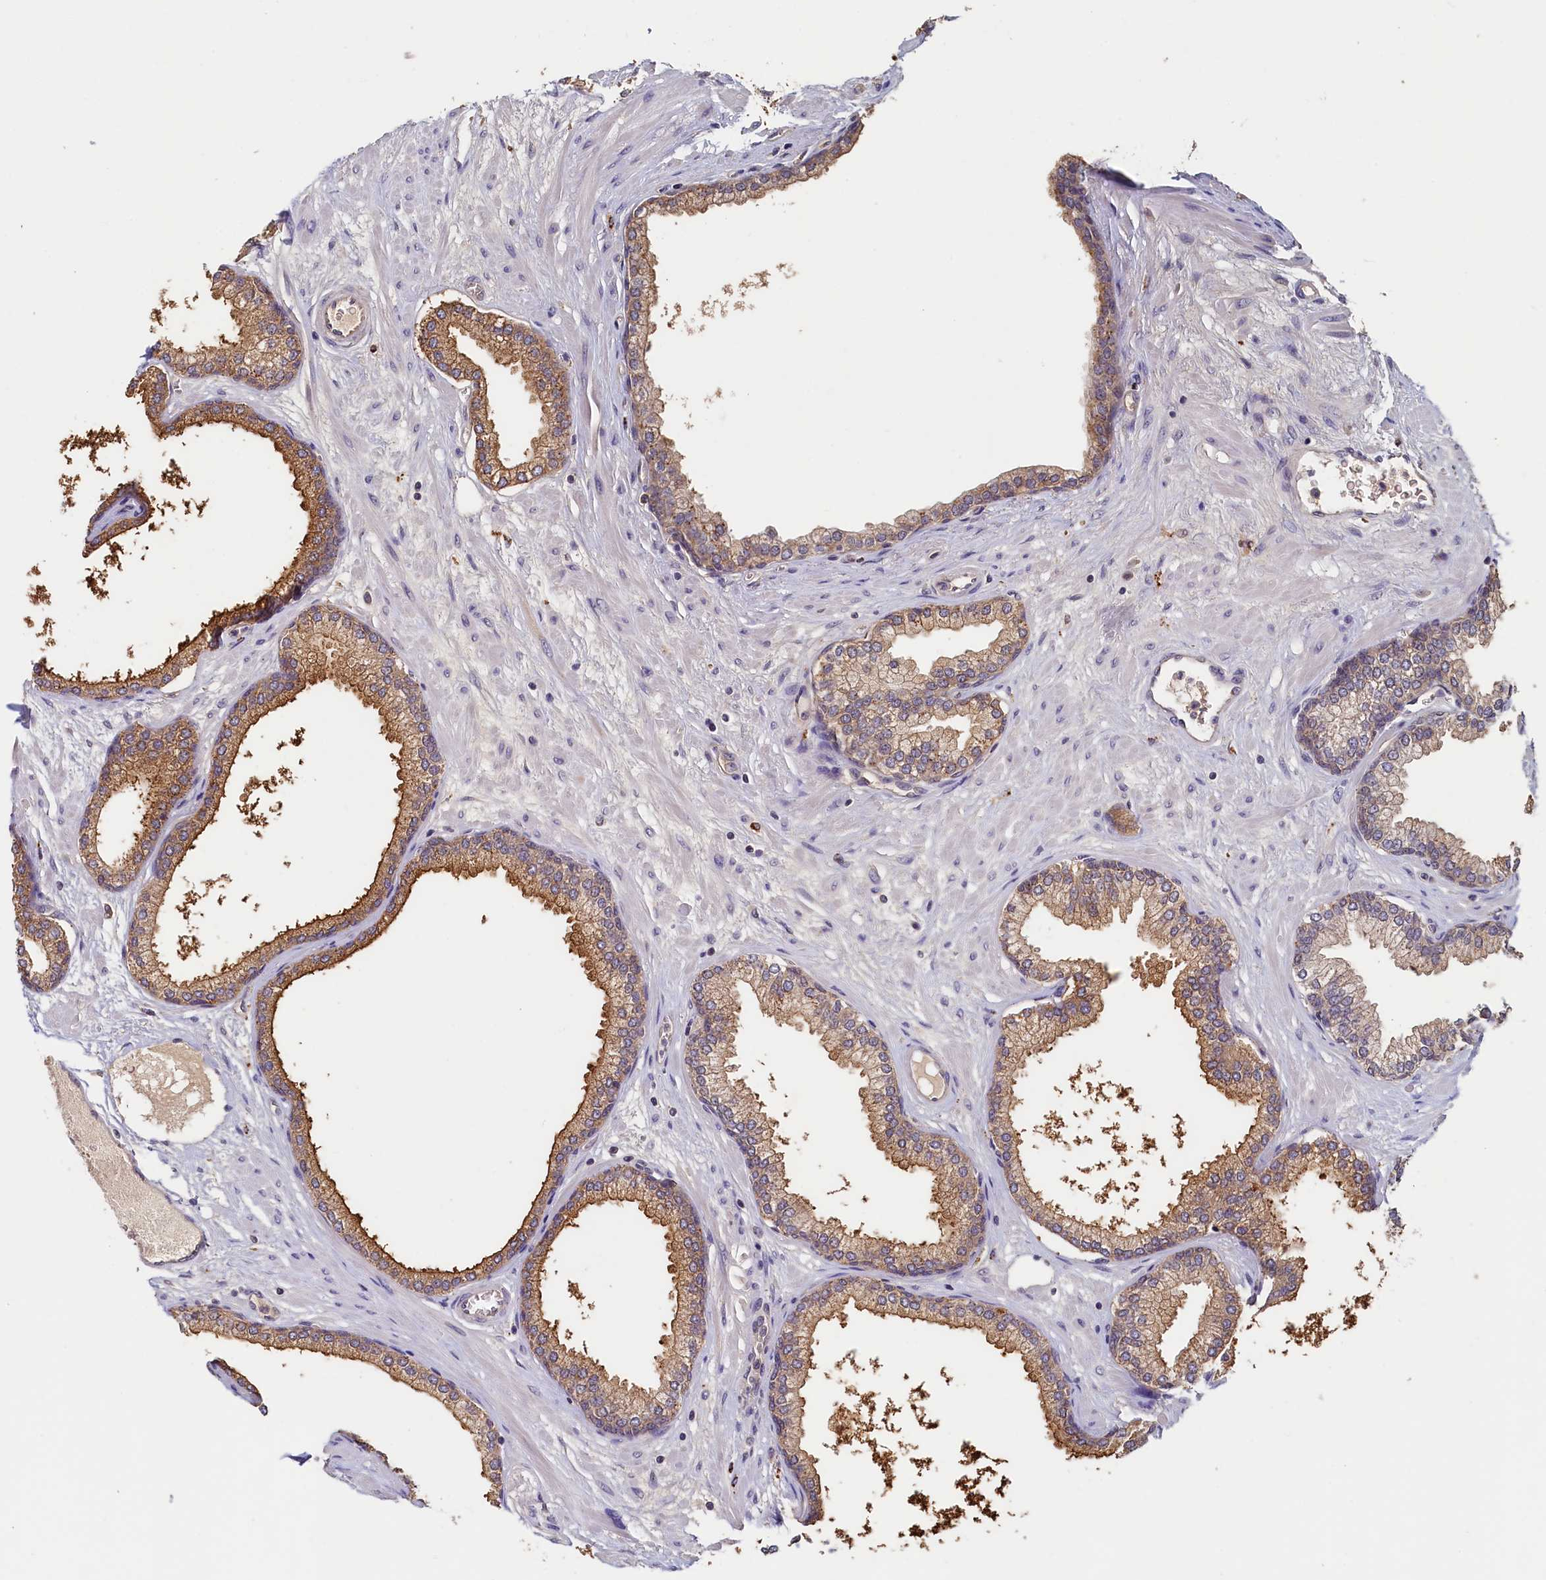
{"staining": {"intensity": "moderate", "quantity": ">75%", "location": "cytoplasmic/membranous"}, "tissue": "prostate", "cell_type": "Glandular cells", "image_type": "normal", "snomed": [{"axis": "morphology", "description": "Normal tissue, NOS"}, {"axis": "morphology", "description": "Urothelial carcinoma, Low grade"}, {"axis": "topography", "description": "Urinary bladder"}, {"axis": "topography", "description": "Prostate"}], "caption": "Brown immunohistochemical staining in normal human prostate displays moderate cytoplasmic/membranous positivity in approximately >75% of glandular cells.", "gene": "NUBP2", "patient": {"sex": "male", "age": 60}}